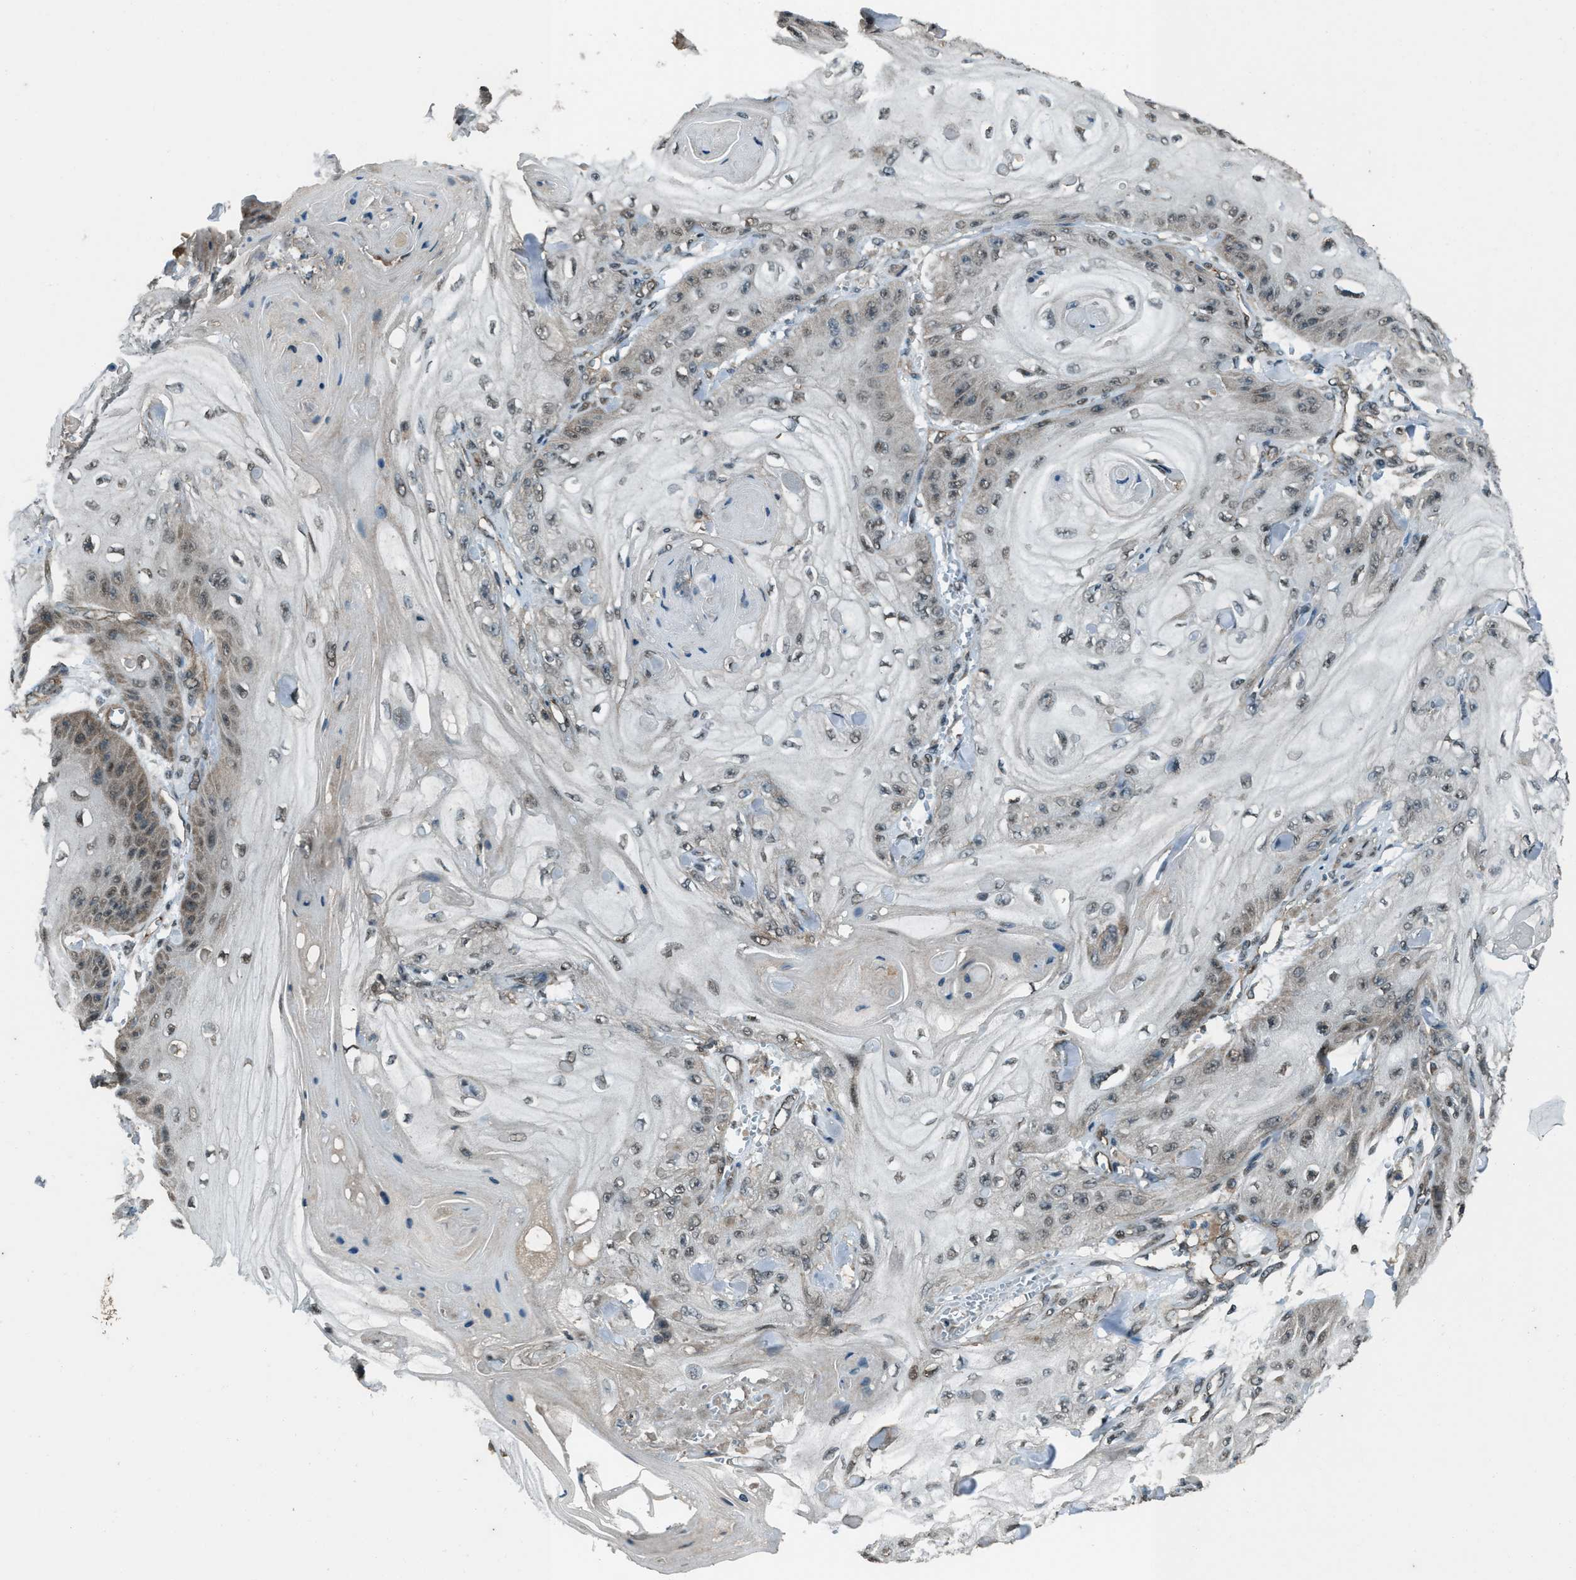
{"staining": {"intensity": "weak", "quantity": "25%-75%", "location": "cytoplasmic/membranous,nuclear"}, "tissue": "skin cancer", "cell_type": "Tumor cells", "image_type": "cancer", "snomed": [{"axis": "morphology", "description": "Squamous cell carcinoma, NOS"}, {"axis": "topography", "description": "Skin"}], "caption": "This image reveals immunohistochemistry (IHC) staining of squamous cell carcinoma (skin), with low weak cytoplasmic/membranous and nuclear positivity in approximately 25%-75% of tumor cells.", "gene": "SVIL", "patient": {"sex": "male", "age": 74}}